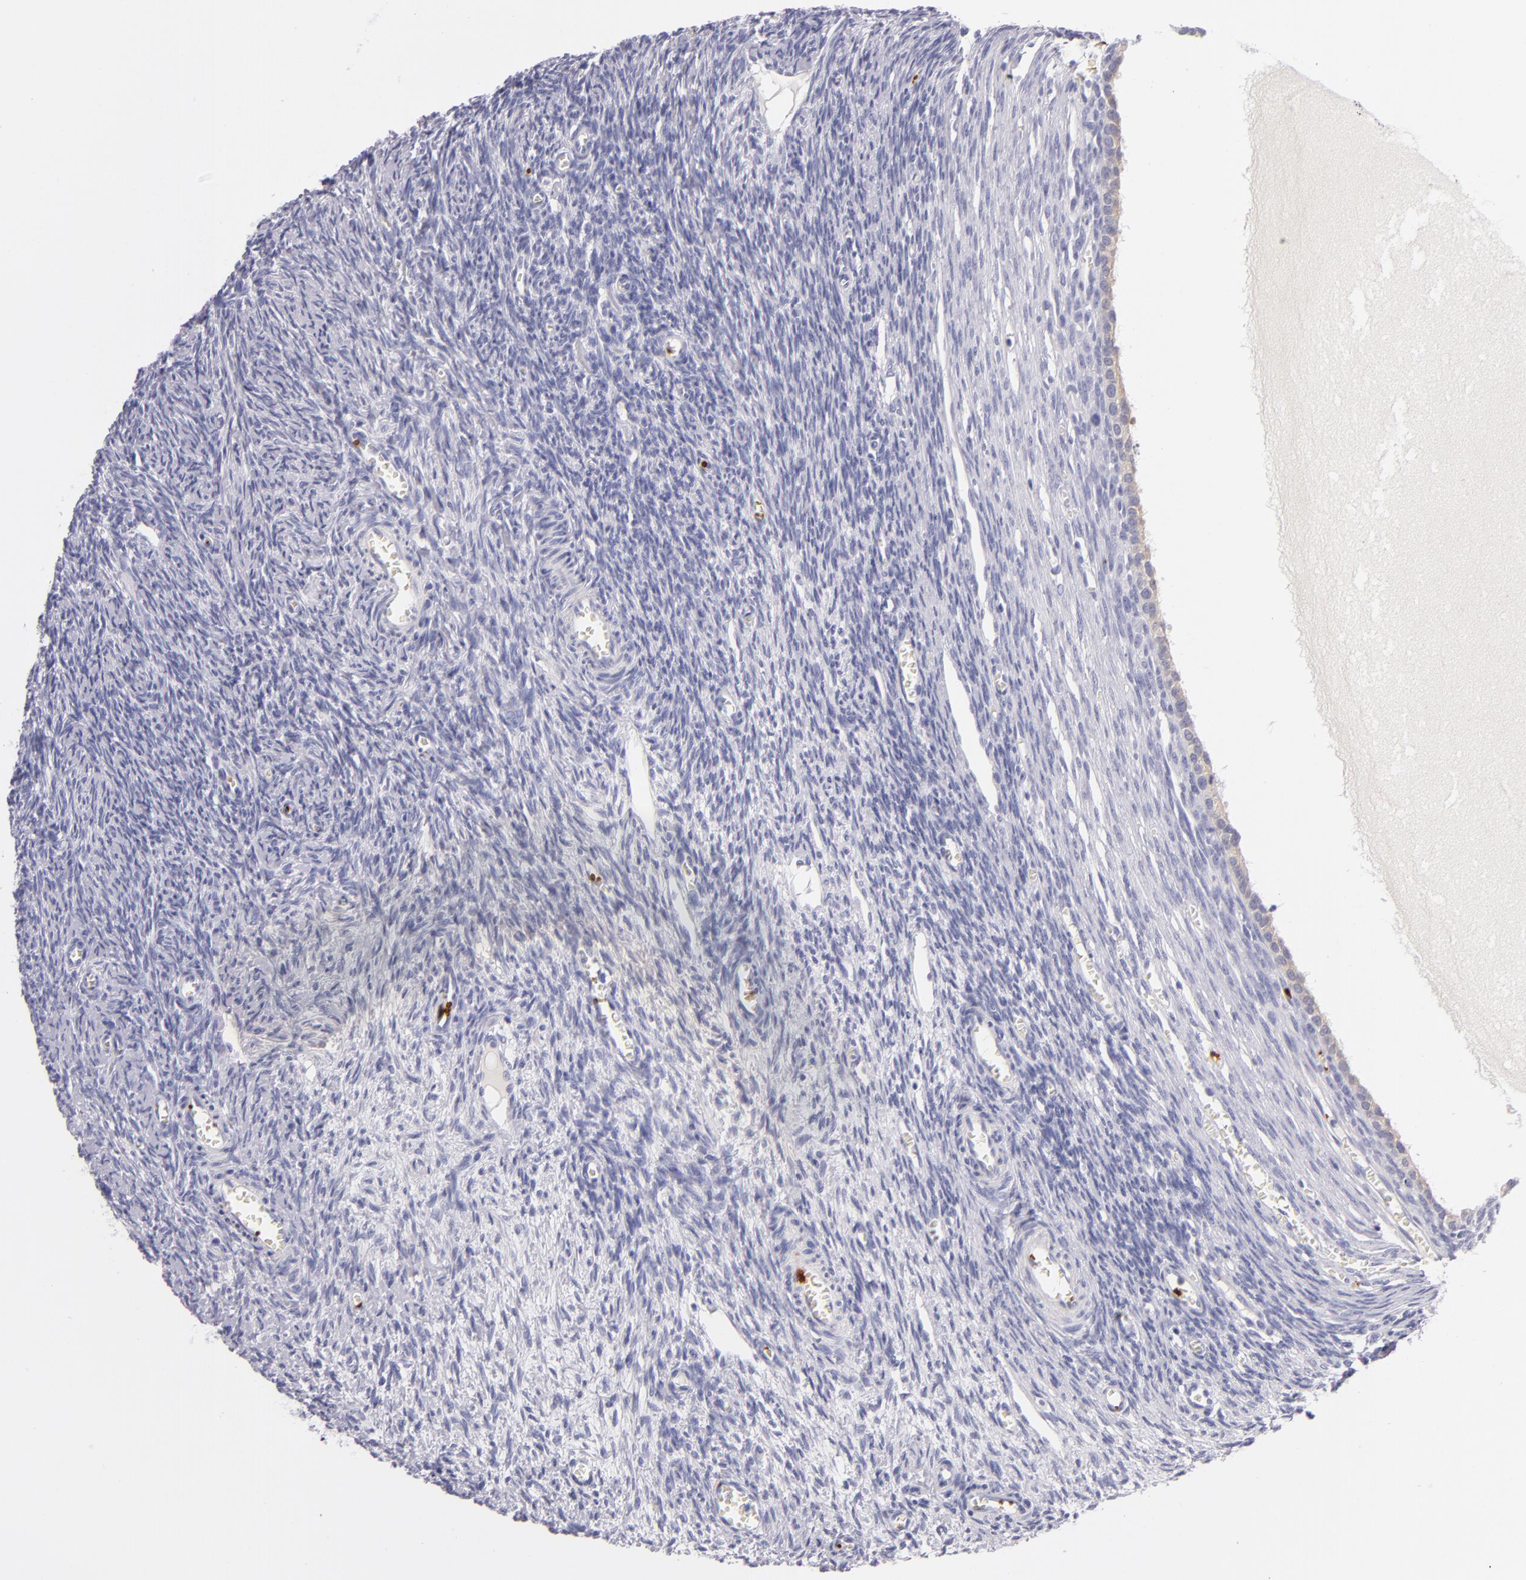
{"staining": {"intensity": "negative", "quantity": "none", "location": "none"}, "tissue": "ovary", "cell_type": "Follicle cells", "image_type": "normal", "snomed": [{"axis": "morphology", "description": "Normal tissue, NOS"}, {"axis": "topography", "description": "Ovary"}], "caption": "A micrograph of ovary stained for a protein reveals no brown staining in follicle cells.", "gene": "GP1BA", "patient": {"sex": "female", "age": 27}}